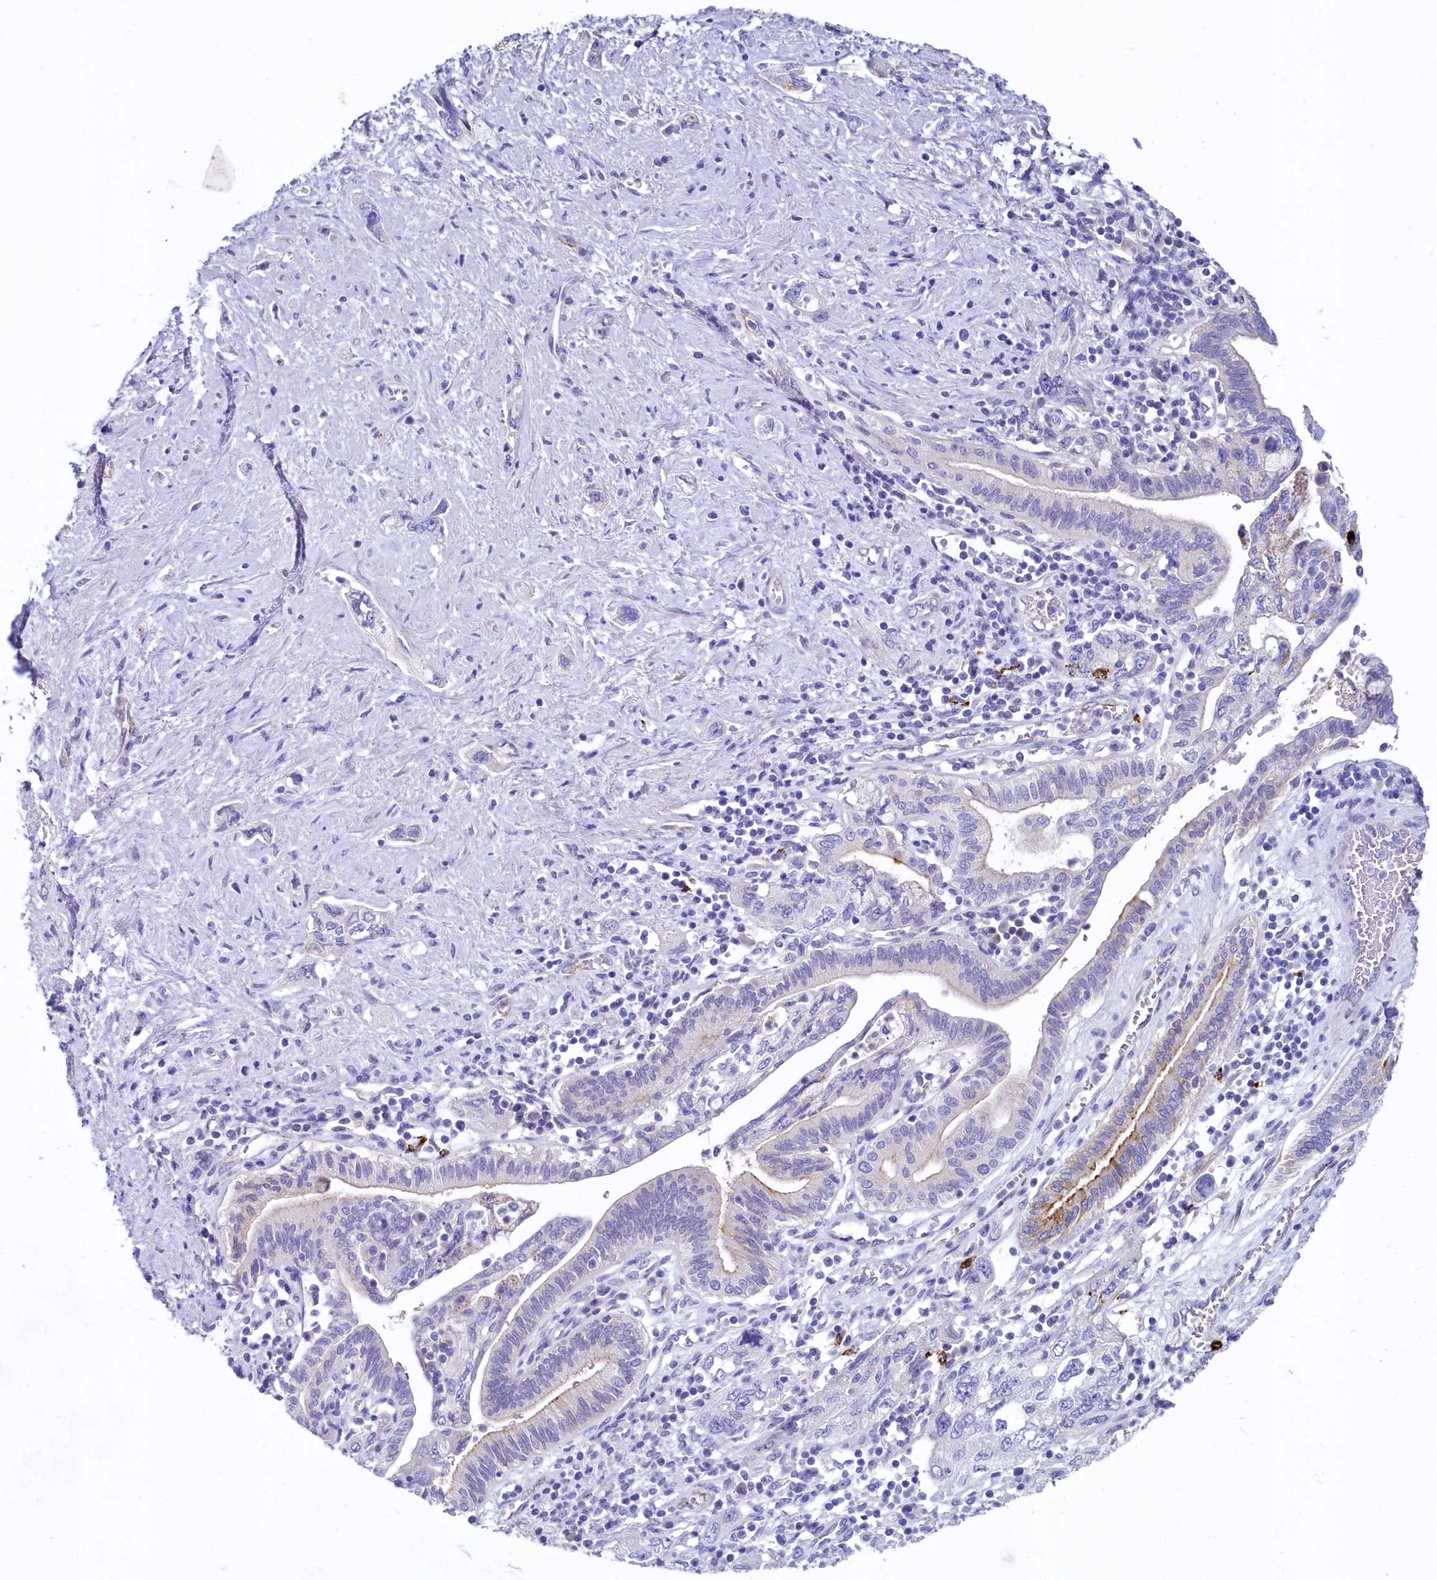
{"staining": {"intensity": "moderate", "quantity": "<25%", "location": "cytoplasmic/membranous"}, "tissue": "pancreatic cancer", "cell_type": "Tumor cells", "image_type": "cancer", "snomed": [{"axis": "morphology", "description": "Adenocarcinoma, NOS"}, {"axis": "topography", "description": "Pancreas"}], "caption": "Immunohistochemical staining of pancreatic cancer (adenocarcinoma) shows moderate cytoplasmic/membranous protein positivity in about <25% of tumor cells.", "gene": "INSC", "patient": {"sex": "female", "age": 73}}